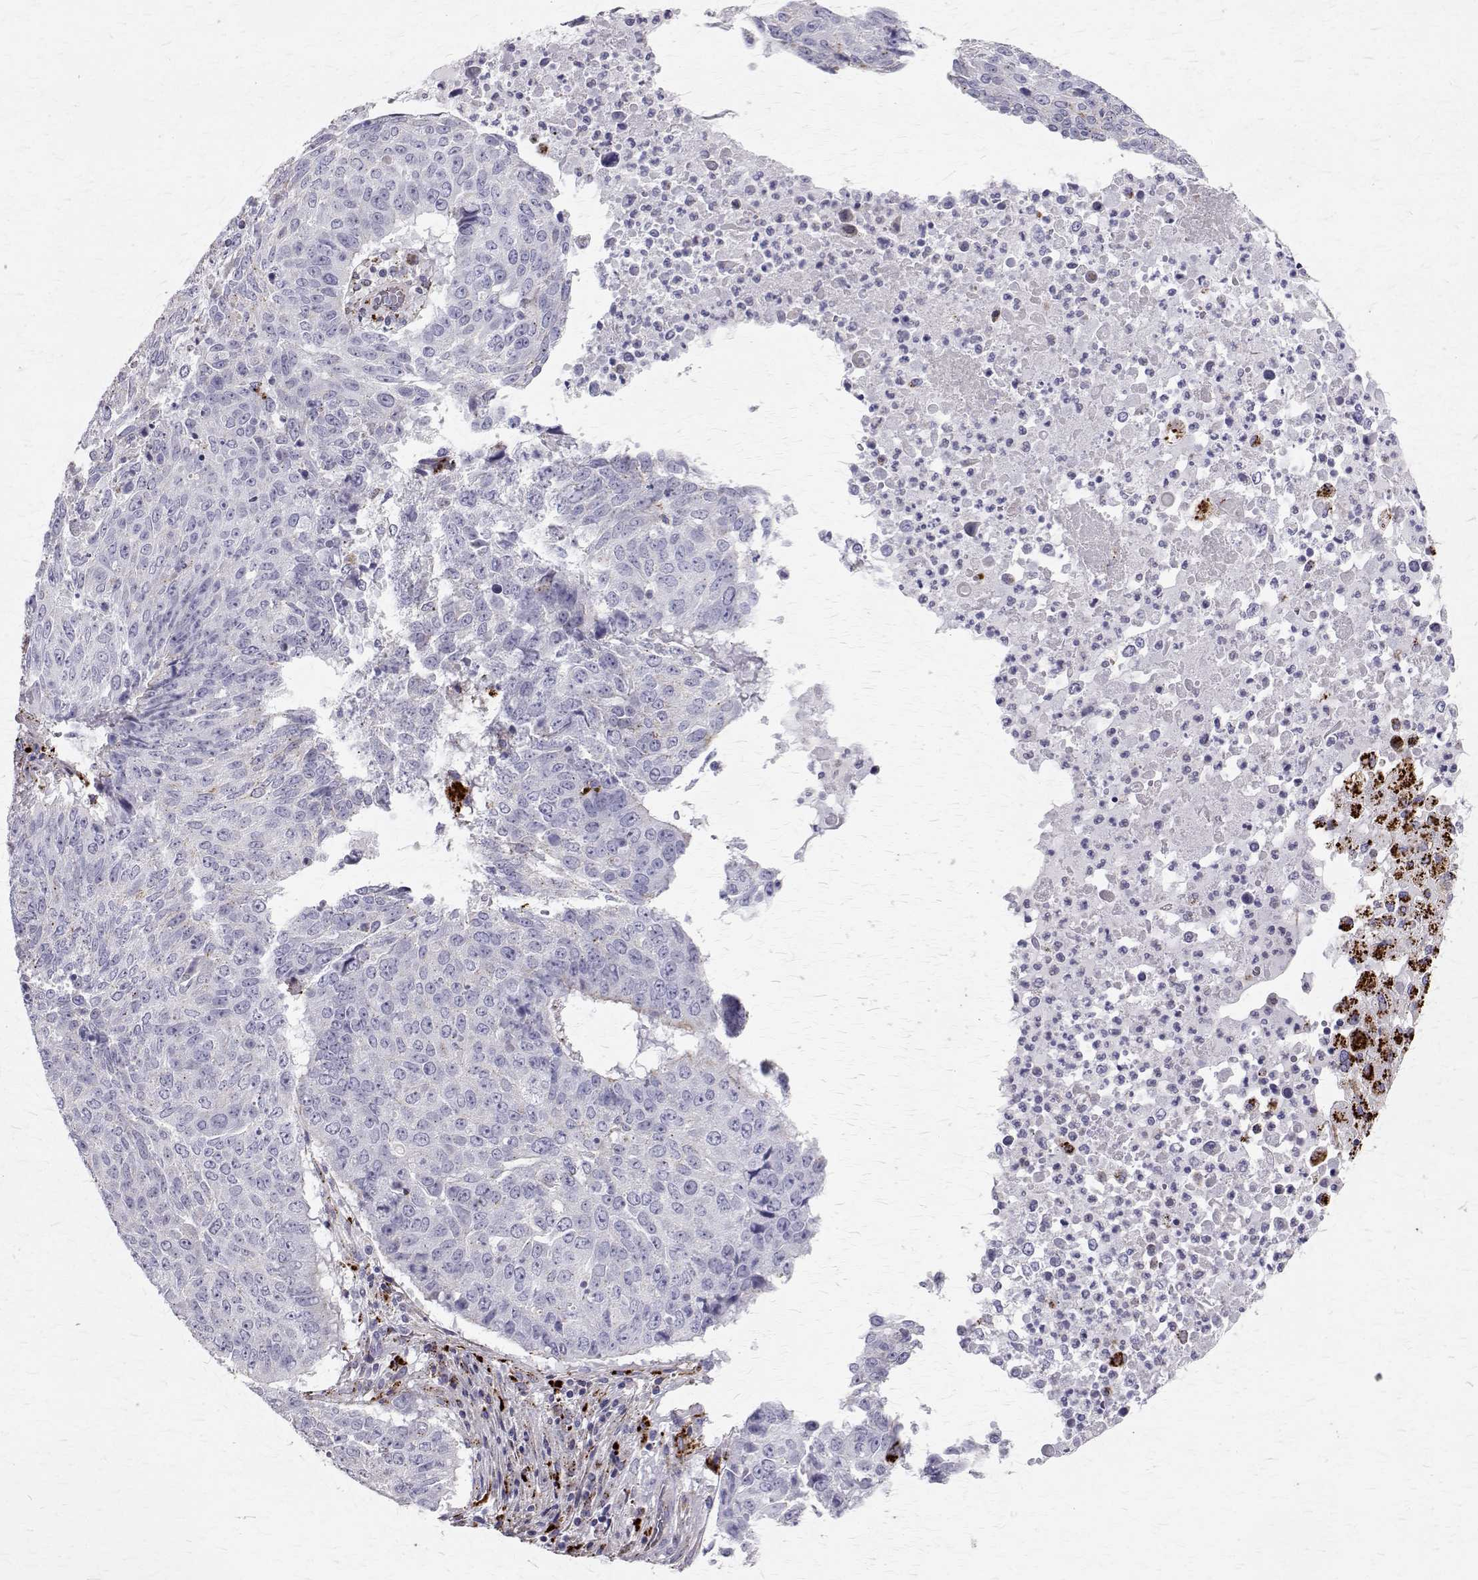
{"staining": {"intensity": "negative", "quantity": "none", "location": "none"}, "tissue": "lung cancer", "cell_type": "Tumor cells", "image_type": "cancer", "snomed": [{"axis": "morphology", "description": "Normal tissue, NOS"}, {"axis": "morphology", "description": "Squamous cell carcinoma, NOS"}, {"axis": "topography", "description": "Bronchus"}, {"axis": "topography", "description": "Lung"}], "caption": "Micrograph shows no significant protein staining in tumor cells of lung squamous cell carcinoma.", "gene": "TPP1", "patient": {"sex": "male", "age": 64}}